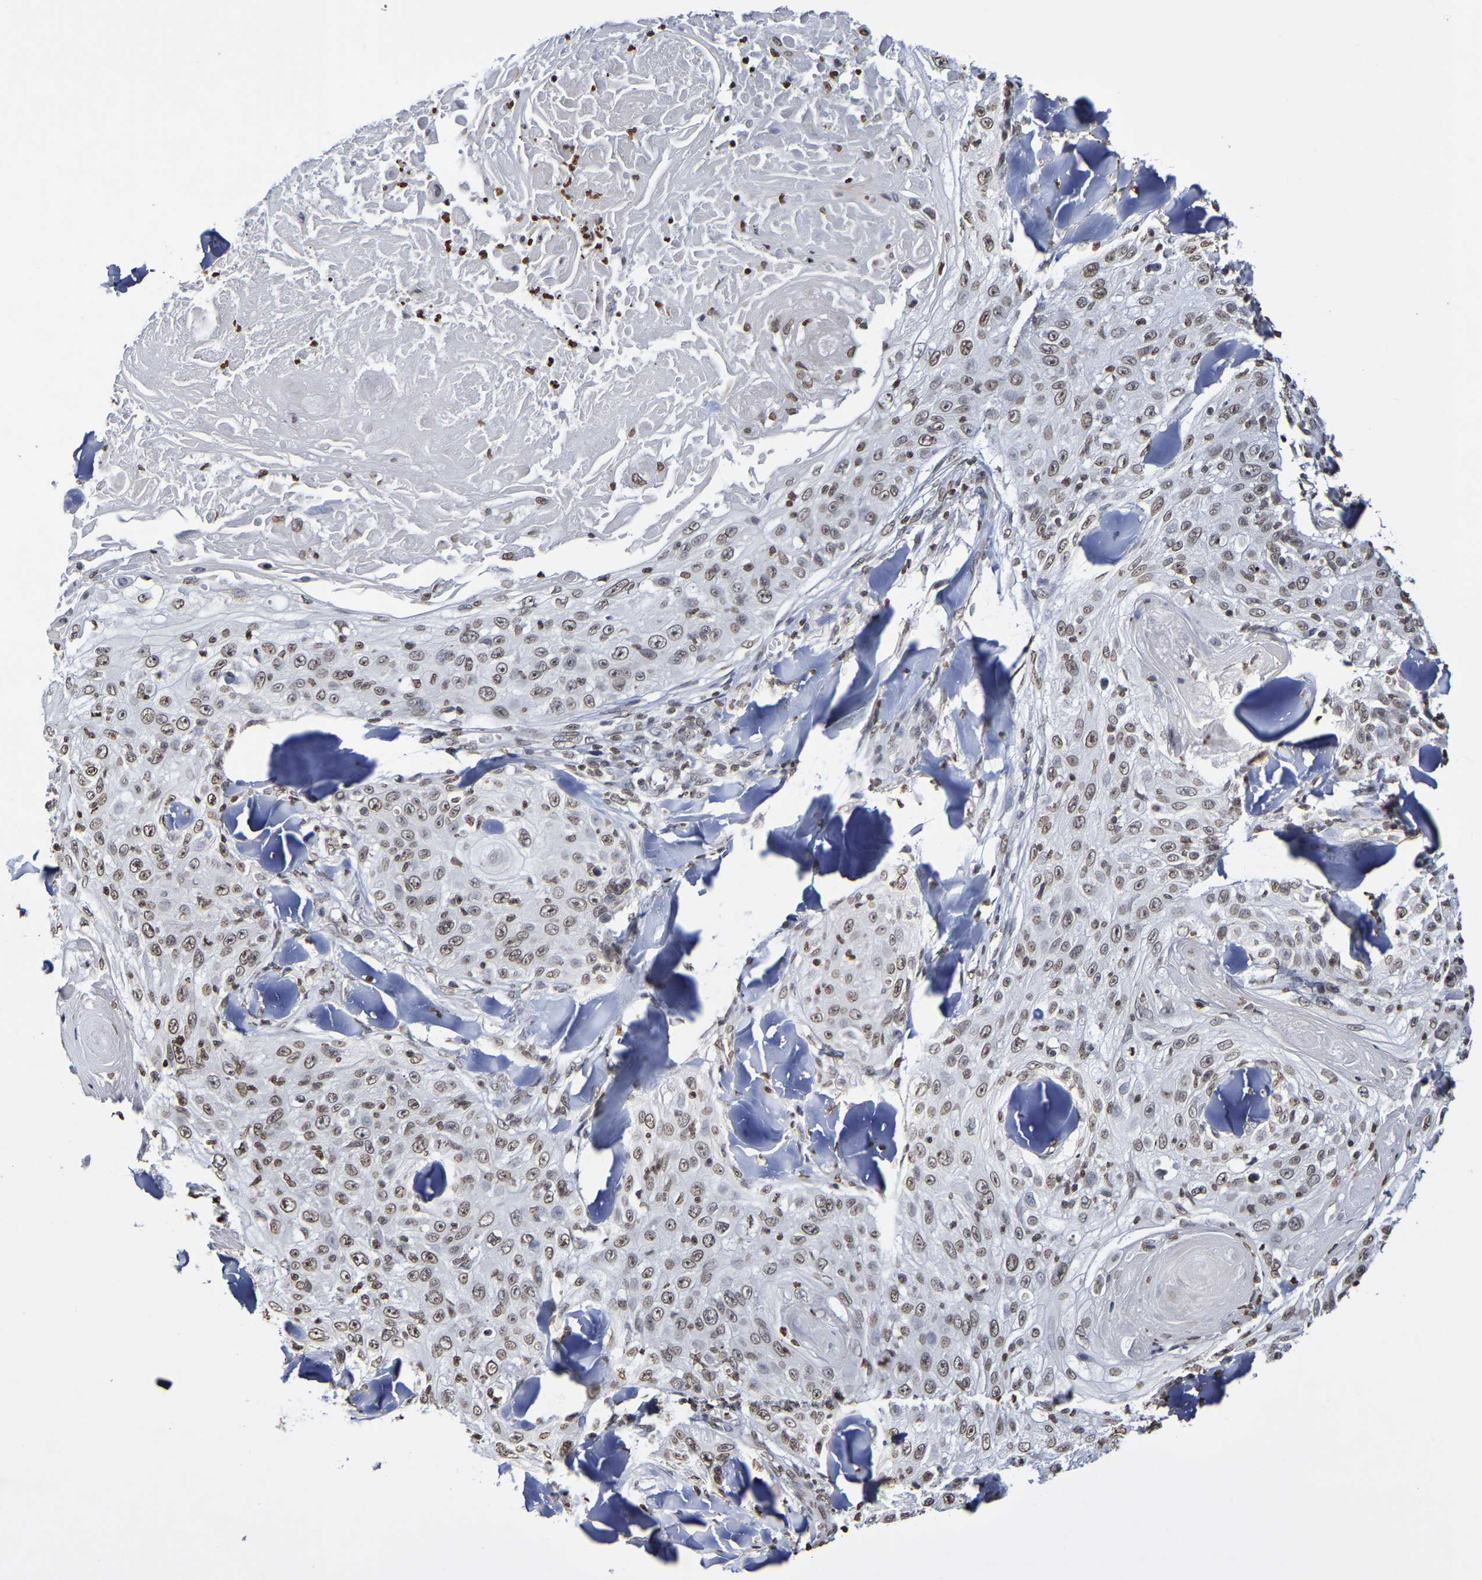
{"staining": {"intensity": "weak", "quantity": ">75%", "location": "nuclear"}, "tissue": "skin cancer", "cell_type": "Tumor cells", "image_type": "cancer", "snomed": [{"axis": "morphology", "description": "Squamous cell carcinoma, NOS"}, {"axis": "topography", "description": "Skin"}], "caption": "Human squamous cell carcinoma (skin) stained for a protein (brown) shows weak nuclear positive positivity in about >75% of tumor cells.", "gene": "ATF4", "patient": {"sex": "male", "age": 86}}